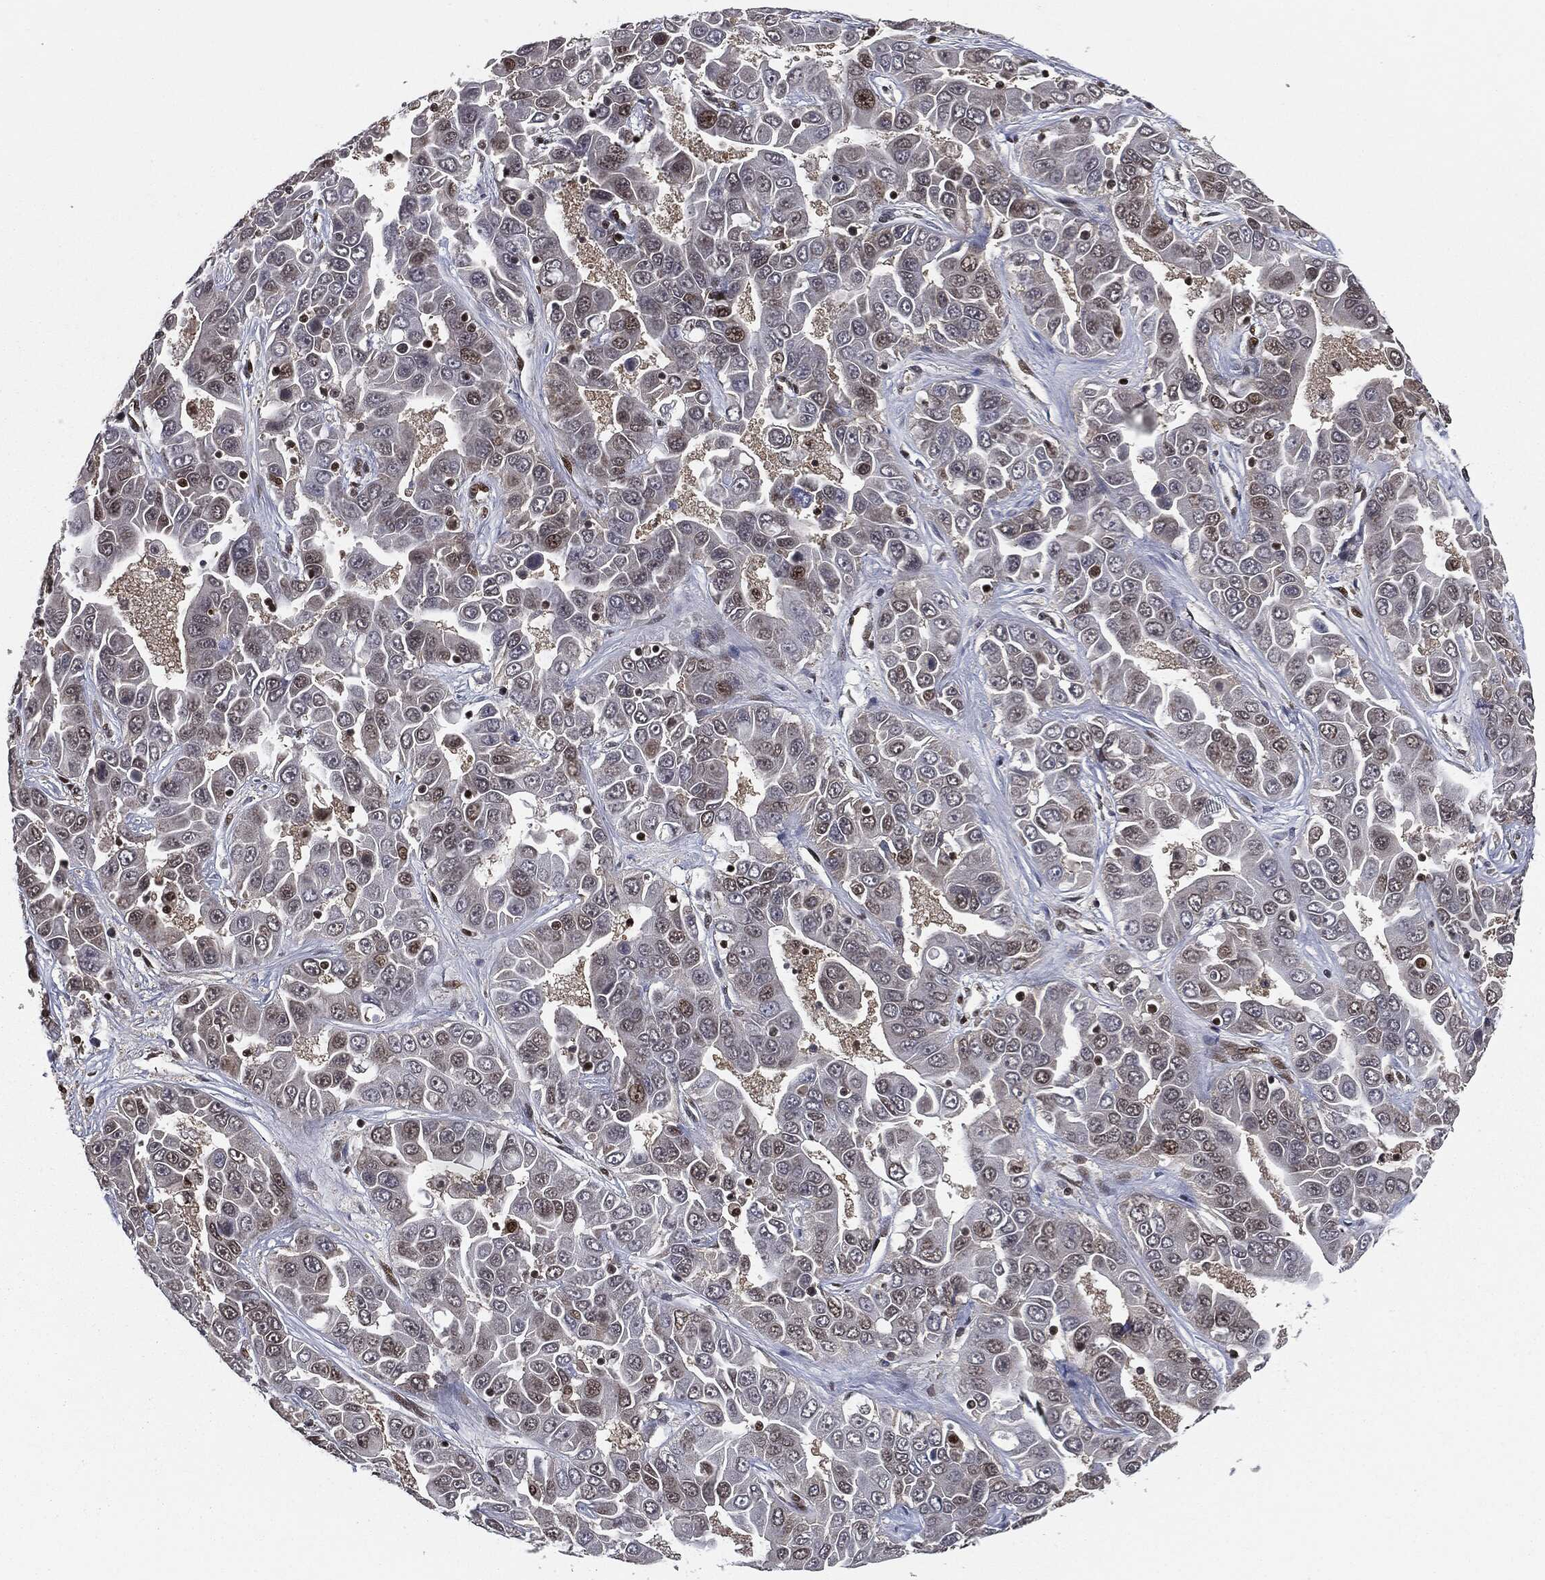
{"staining": {"intensity": "moderate", "quantity": "<25%", "location": "nuclear"}, "tissue": "liver cancer", "cell_type": "Tumor cells", "image_type": "cancer", "snomed": [{"axis": "morphology", "description": "Cholangiocarcinoma"}, {"axis": "topography", "description": "Liver"}], "caption": "Brown immunohistochemical staining in liver cancer displays moderate nuclear expression in about <25% of tumor cells.", "gene": "TBC1D22A", "patient": {"sex": "female", "age": 52}}